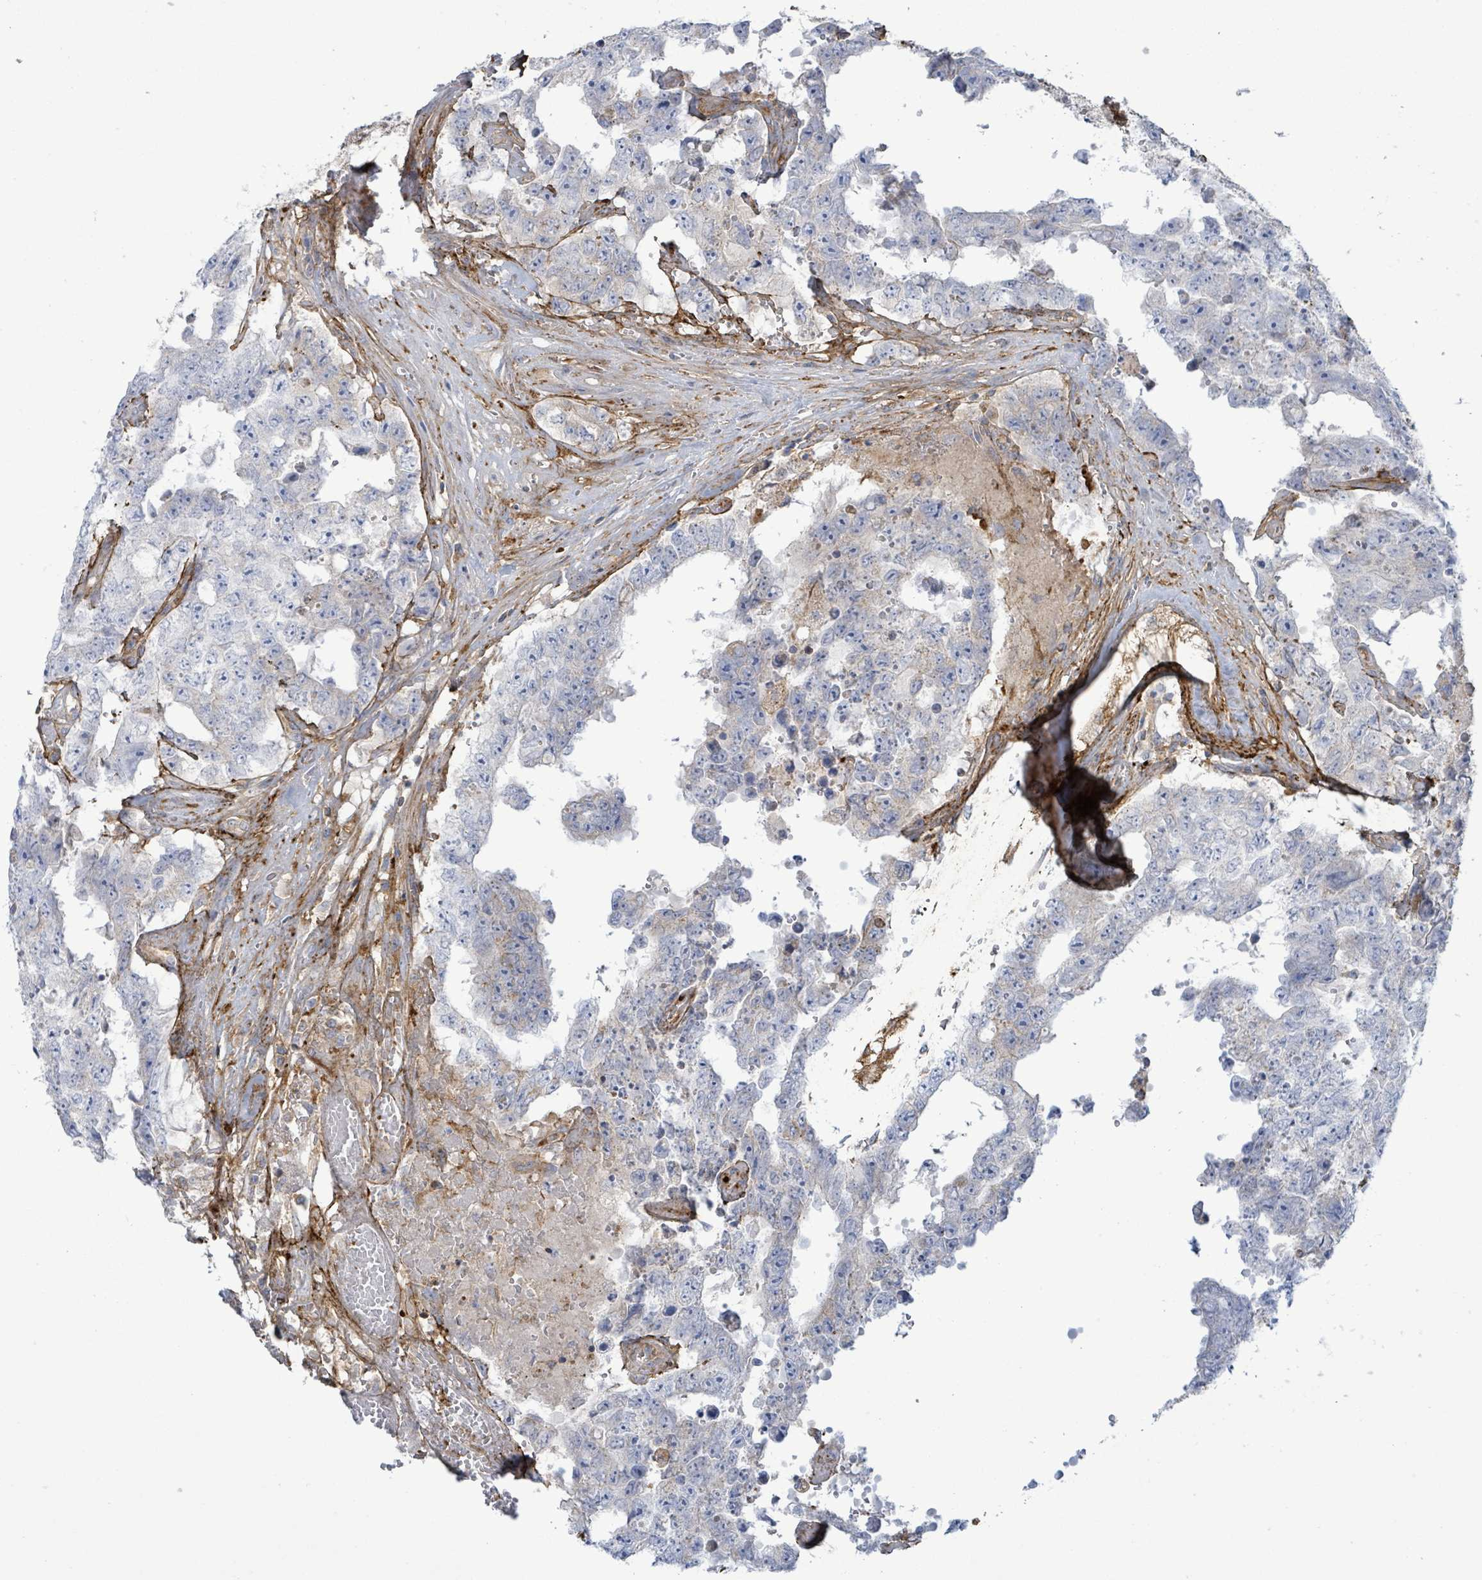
{"staining": {"intensity": "negative", "quantity": "none", "location": "none"}, "tissue": "testis cancer", "cell_type": "Tumor cells", "image_type": "cancer", "snomed": [{"axis": "morphology", "description": "Normal tissue, NOS"}, {"axis": "morphology", "description": "Carcinoma, Embryonal, NOS"}, {"axis": "topography", "description": "Testis"}, {"axis": "topography", "description": "Epididymis"}], "caption": "A photomicrograph of human testis cancer is negative for staining in tumor cells.", "gene": "EGFL7", "patient": {"sex": "male", "age": 25}}